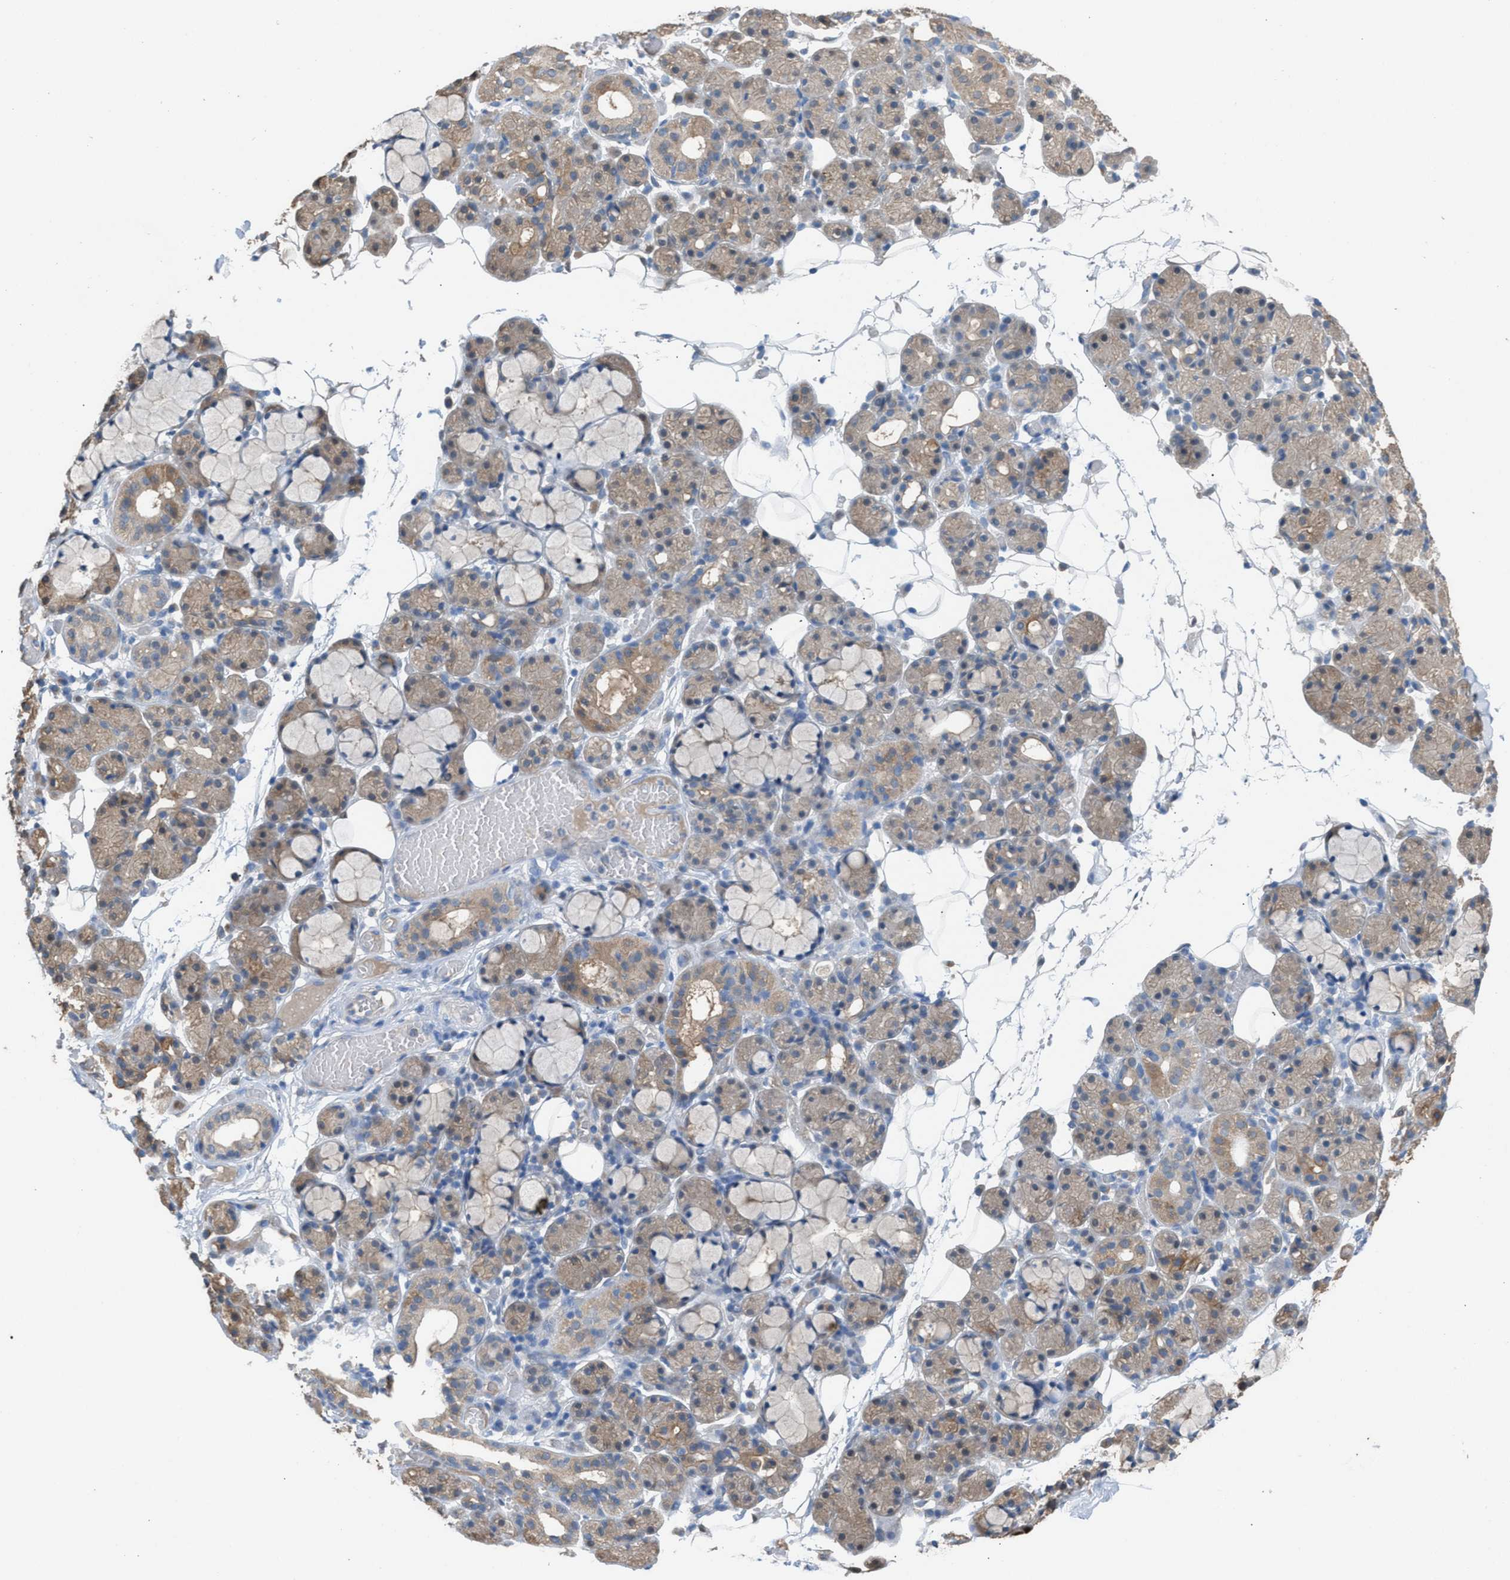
{"staining": {"intensity": "weak", "quantity": ">75%", "location": "cytoplasmic/membranous"}, "tissue": "salivary gland", "cell_type": "Glandular cells", "image_type": "normal", "snomed": [{"axis": "morphology", "description": "Normal tissue, NOS"}, {"axis": "topography", "description": "Salivary gland"}], "caption": "A low amount of weak cytoplasmic/membranous positivity is seen in approximately >75% of glandular cells in normal salivary gland. (DAB (3,3'-diaminobenzidine) = brown stain, brightfield microscopy at high magnification).", "gene": "NQO2", "patient": {"sex": "male", "age": 63}}